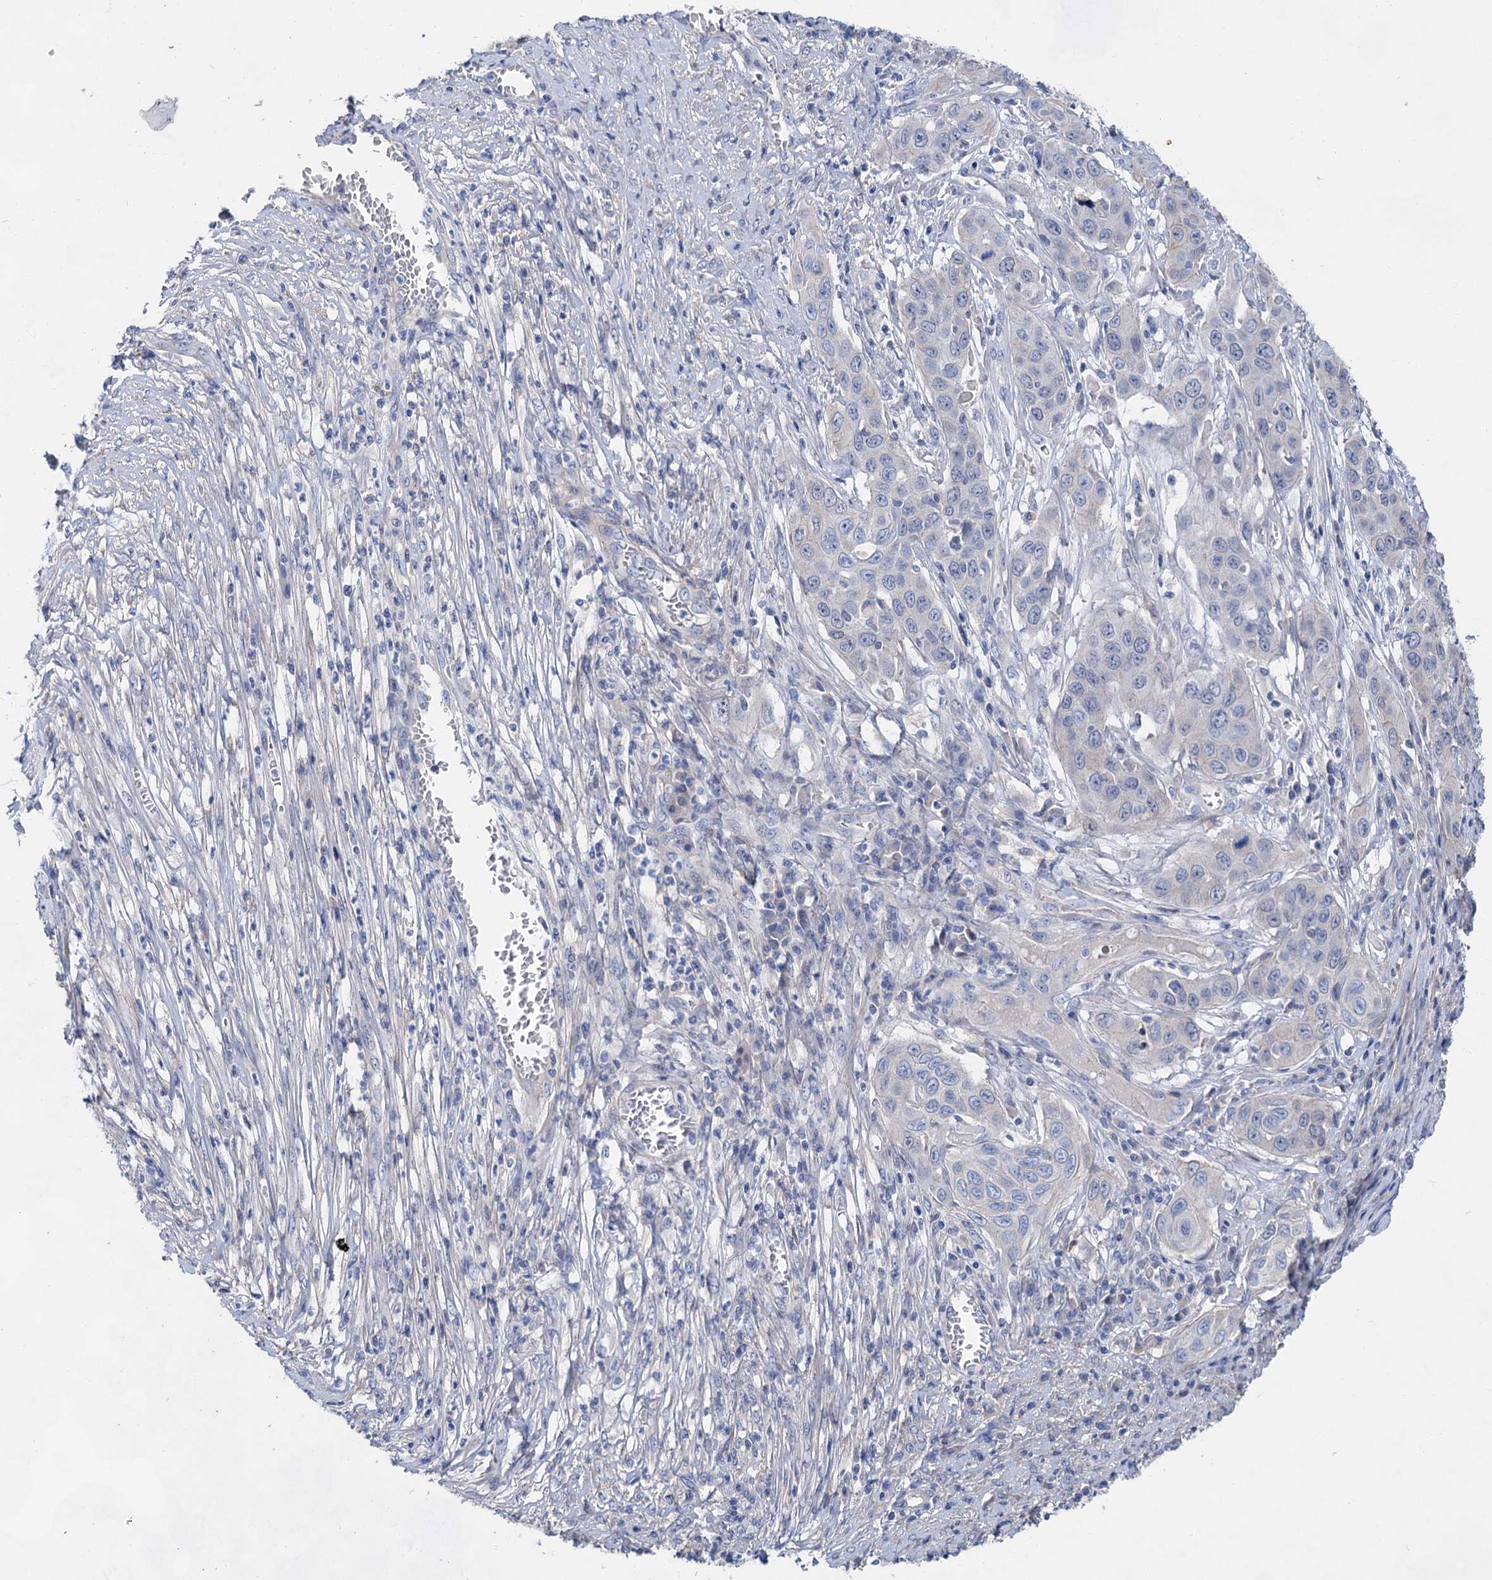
{"staining": {"intensity": "negative", "quantity": "none", "location": "none"}, "tissue": "skin cancer", "cell_type": "Tumor cells", "image_type": "cancer", "snomed": [{"axis": "morphology", "description": "Squamous cell carcinoma, NOS"}, {"axis": "topography", "description": "Skin"}], "caption": "DAB immunohistochemical staining of skin cancer (squamous cell carcinoma) demonstrates no significant positivity in tumor cells.", "gene": "GPR155", "patient": {"sex": "male", "age": 55}}